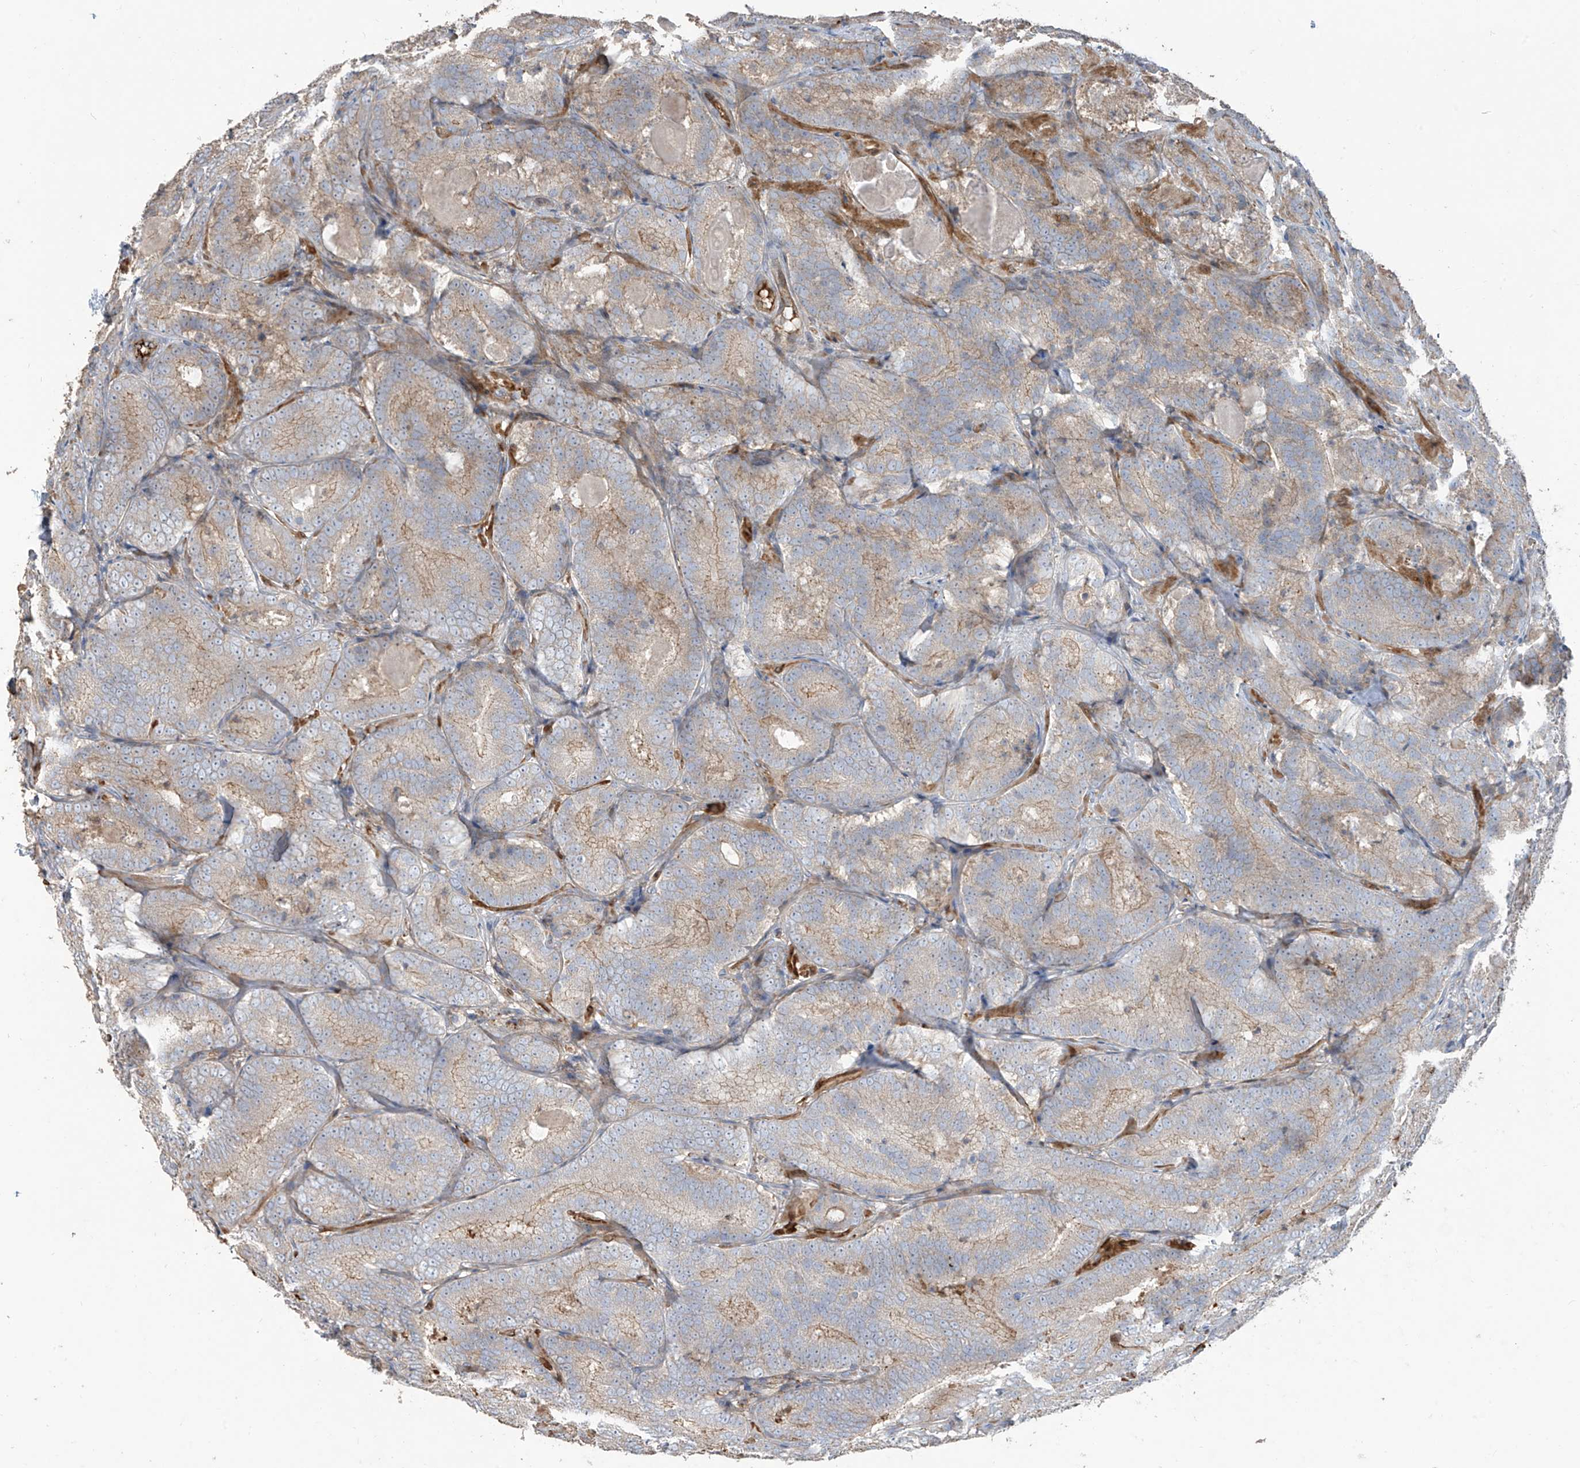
{"staining": {"intensity": "weak", "quantity": "25%-75%", "location": "cytoplasmic/membranous"}, "tissue": "prostate cancer", "cell_type": "Tumor cells", "image_type": "cancer", "snomed": [{"axis": "morphology", "description": "Adenocarcinoma, High grade"}, {"axis": "topography", "description": "Prostate"}], "caption": "Prostate adenocarcinoma (high-grade) stained for a protein exhibits weak cytoplasmic/membranous positivity in tumor cells.", "gene": "ABTB1", "patient": {"sex": "male", "age": 57}}